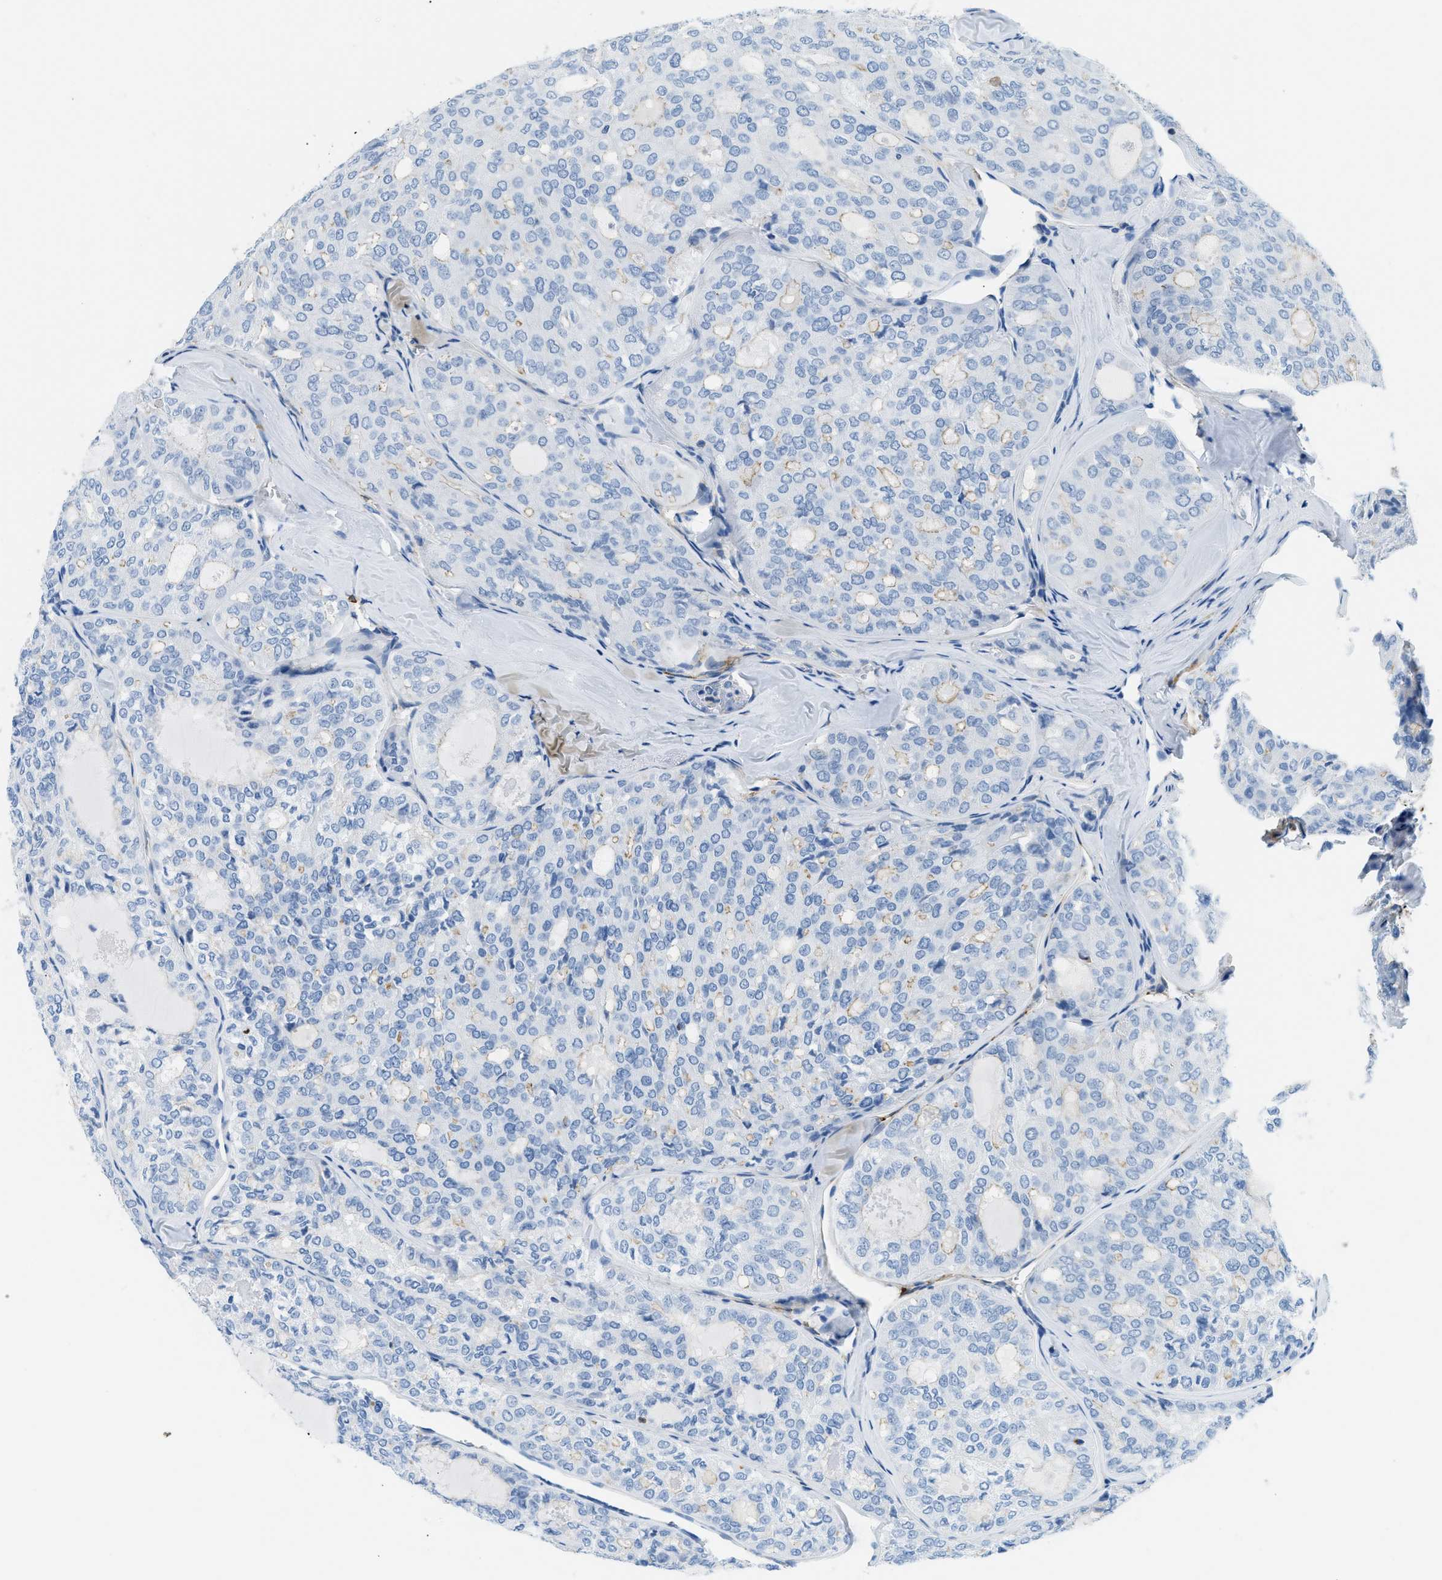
{"staining": {"intensity": "negative", "quantity": "none", "location": "none"}, "tissue": "thyroid cancer", "cell_type": "Tumor cells", "image_type": "cancer", "snomed": [{"axis": "morphology", "description": "Follicular adenoma carcinoma, NOS"}, {"axis": "topography", "description": "Thyroid gland"}], "caption": "Protein analysis of thyroid cancer (follicular adenoma carcinoma) reveals no significant staining in tumor cells.", "gene": "COL15A1", "patient": {"sex": "male", "age": 75}}